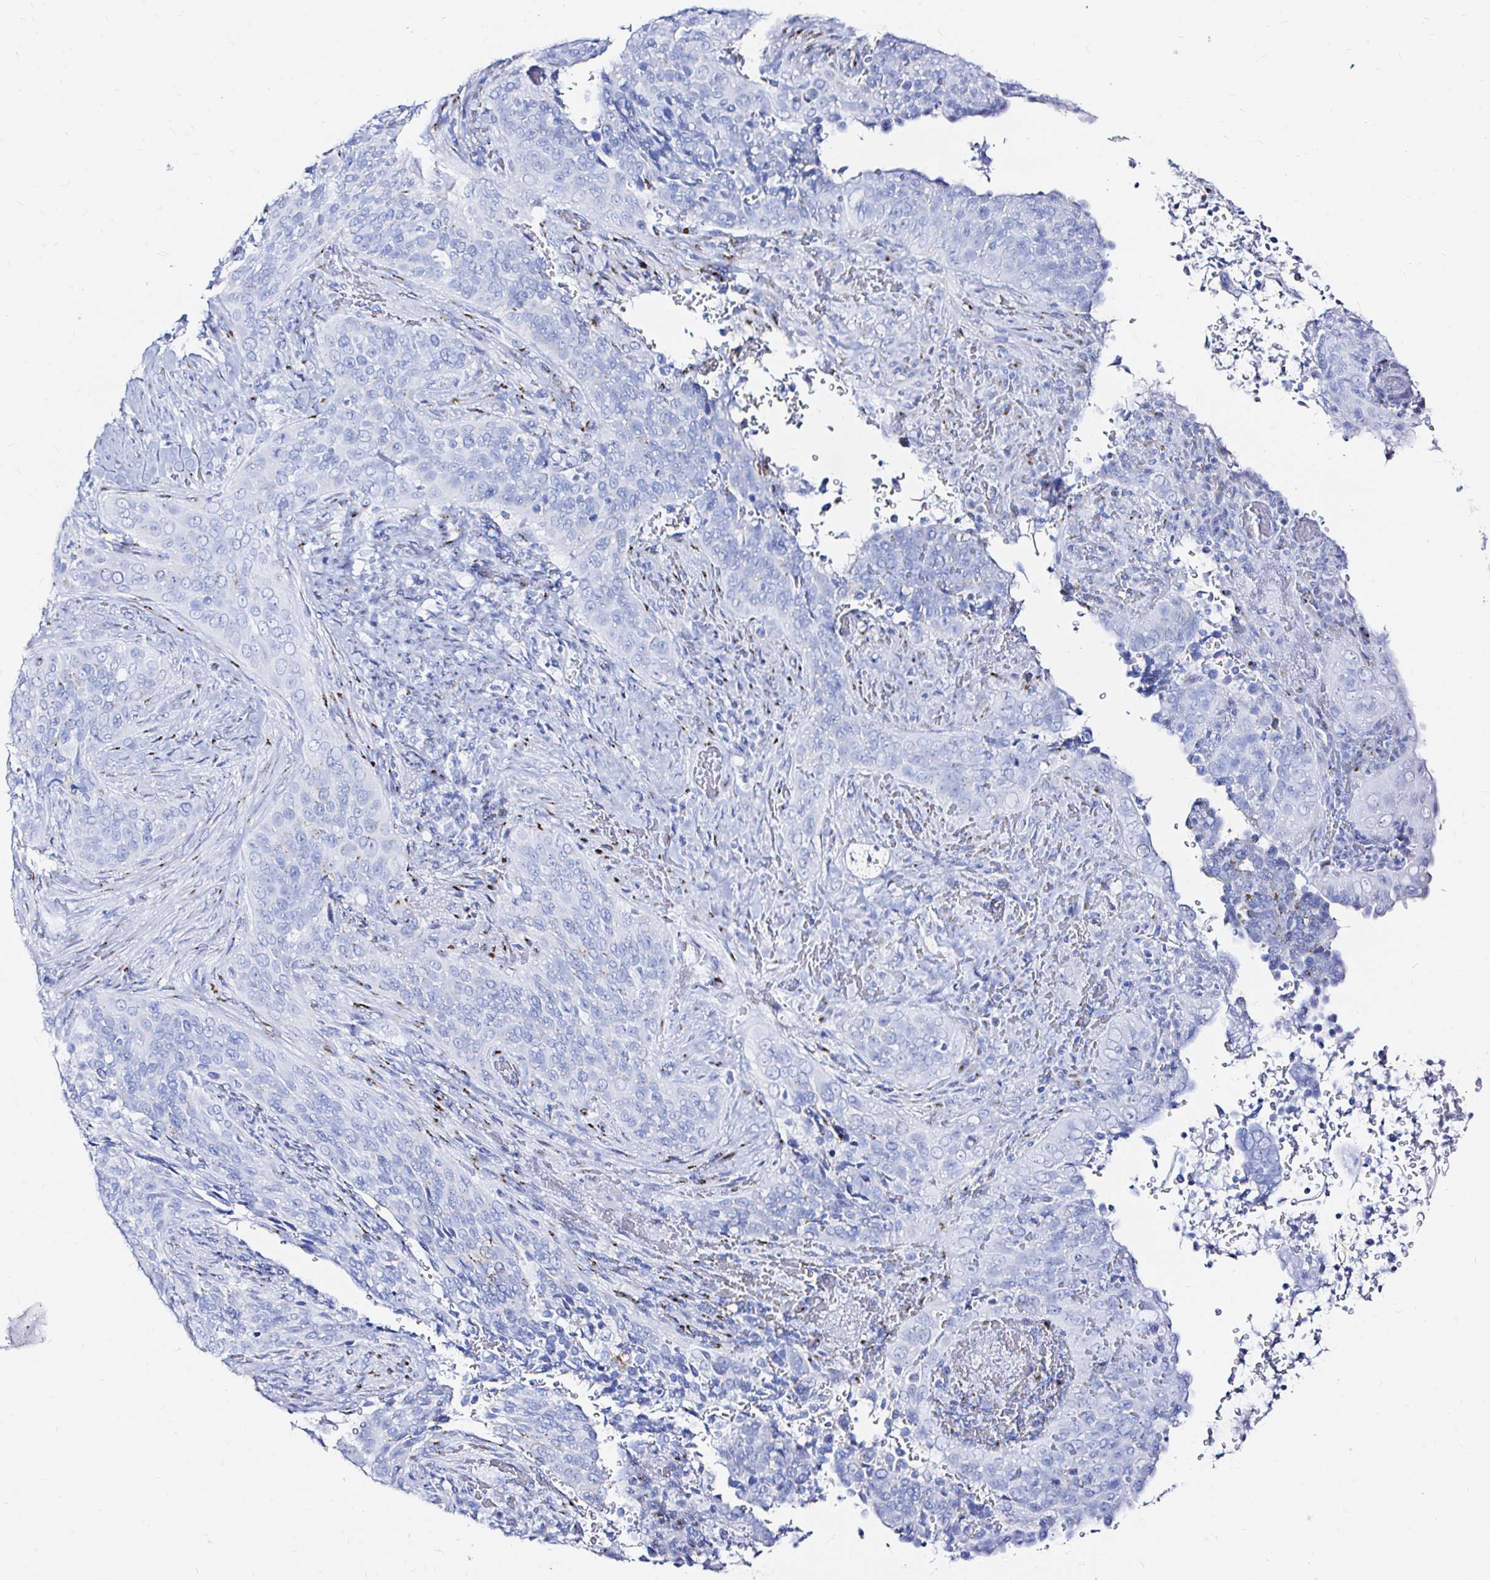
{"staining": {"intensity": "negative", "quantity": "none", "location": "none"}, "tissue": "cervical cancer", "cell_type": "Tumor cells", "image_type": "cancer", "snomed": [{"axis": "morphology", "description": "Squamous cell carcinoma, NOS"}, {"axis": "topography", "description": "Cervix"}], "caption": "An IHC photomicrograph of cervical squamous cell carcinoma is shown. There is no staining in tumor cells of cervical squamous cell carcinoma.", "gene": "ZNF432", "patient": {"sex": "female", "age": 38}}